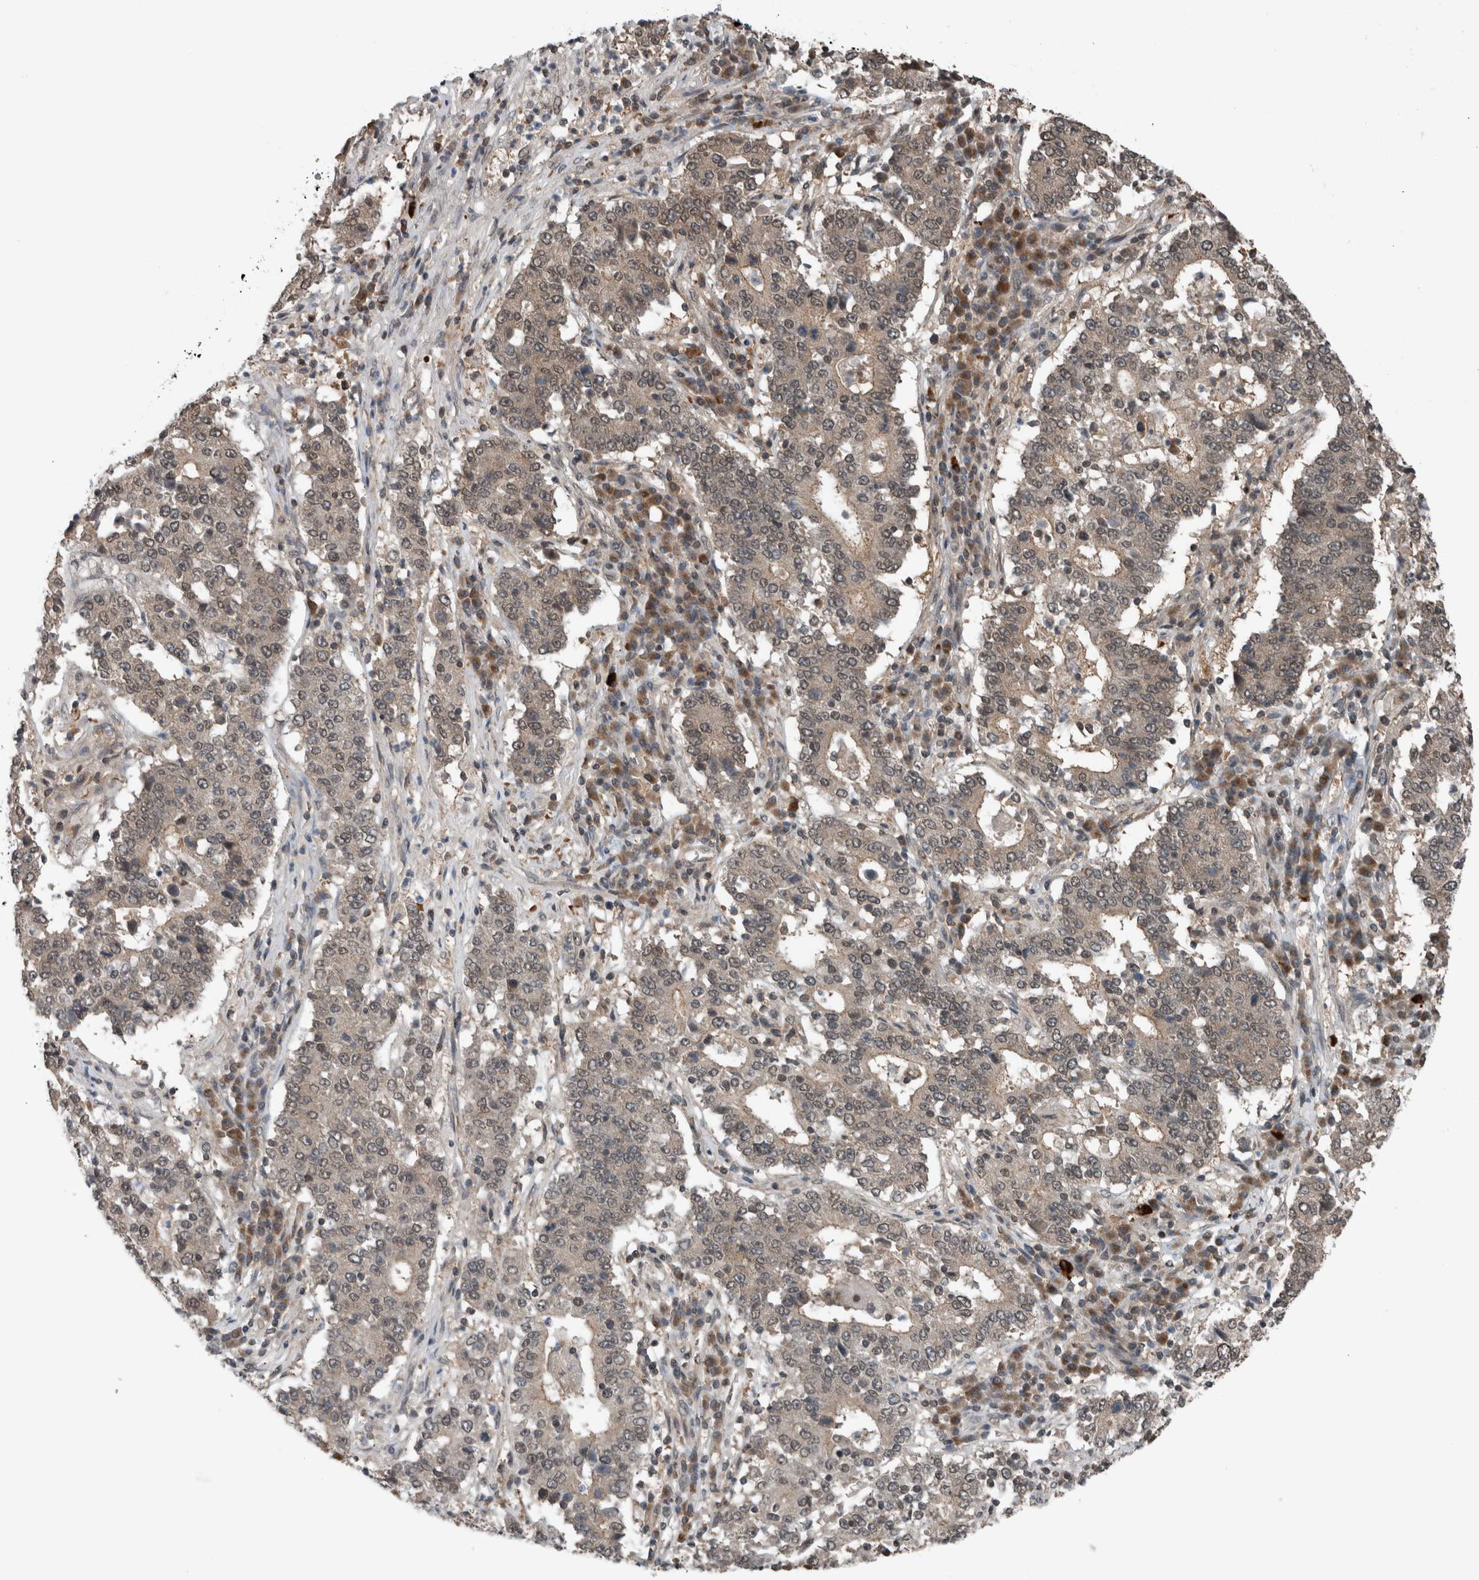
{"staining": {"intensity": "weak", "quantity": "<25%", "location": "cytoplasmic/membranous,nuclear"}, "tissue": "stomach cancer", "cell_type": "Tumor cells", "image_type": "cancer", "snomed": [{"axis": "morphology", "description": "Adenocarcinoma, NOS"}, {"axis": "topography", "description": "Stomach"}], "caption": "IHC of stomach adenocarcinoma exhibits no positivity in tumor cells. (DAB immunohistochemistry, high magnification).", "gene": "SPAG7", "patient": {"sex": "male", "age": 59}}